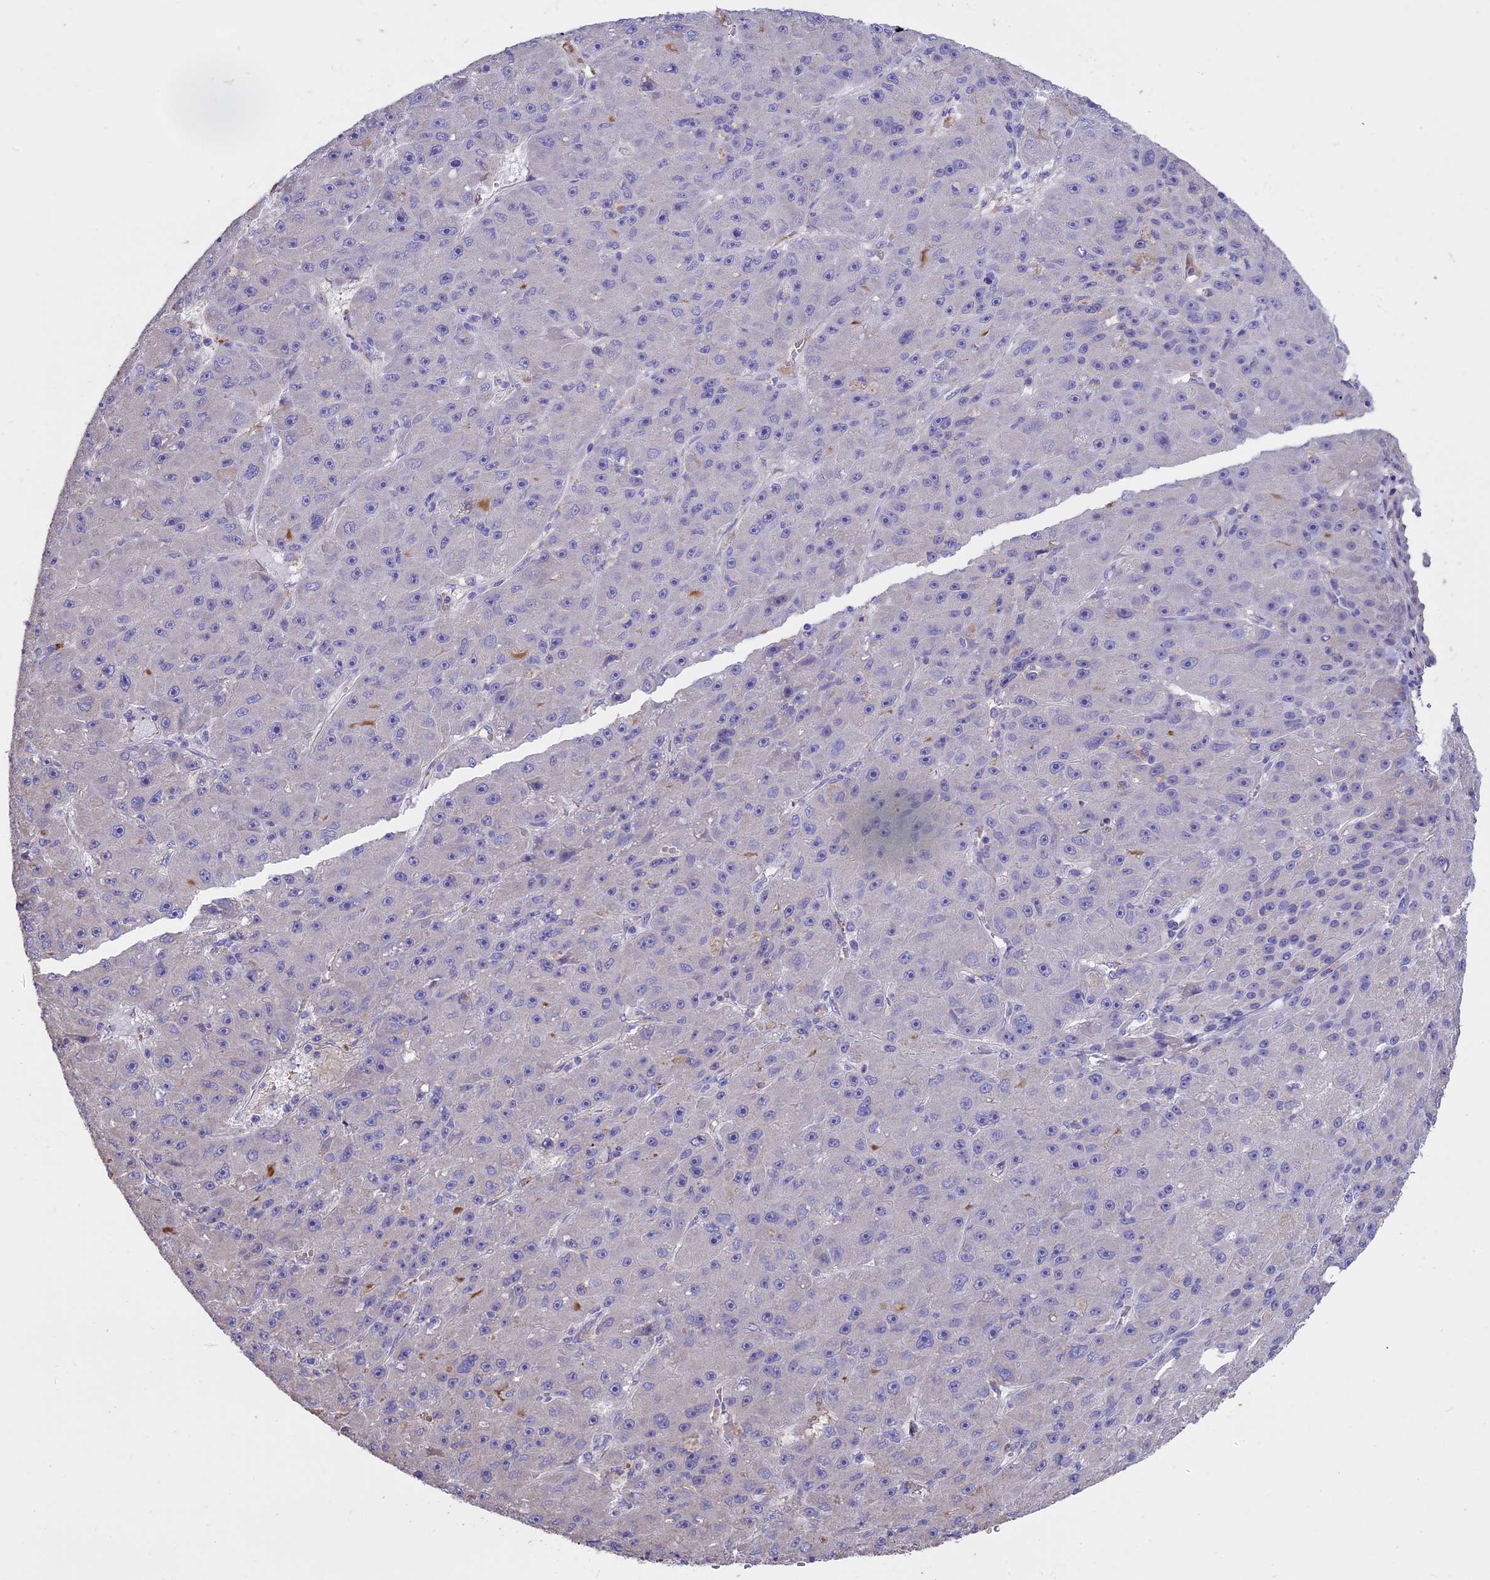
{"staining": {"intensity": "negative", "quantity": "none", "location": "none"}, "tissue": "liver cancer", "cell_type": "Tumor cells", "image_type": "cancer", "snomed": [{"axis": "morphology", "description": "Carcinoma, Hepatocellular, NOS"}, {"axis": "topography", "description": "Liver"}], "caption": "Immunohistochemistry micrograph of neoplastic tissue: liver cancer stained with DAB (3,3'-diaminobenzidine) reveals no significant protein expression in tumor cells.", "gene": "WFDC2", "patient": {"sex": "male", "age": 67}}